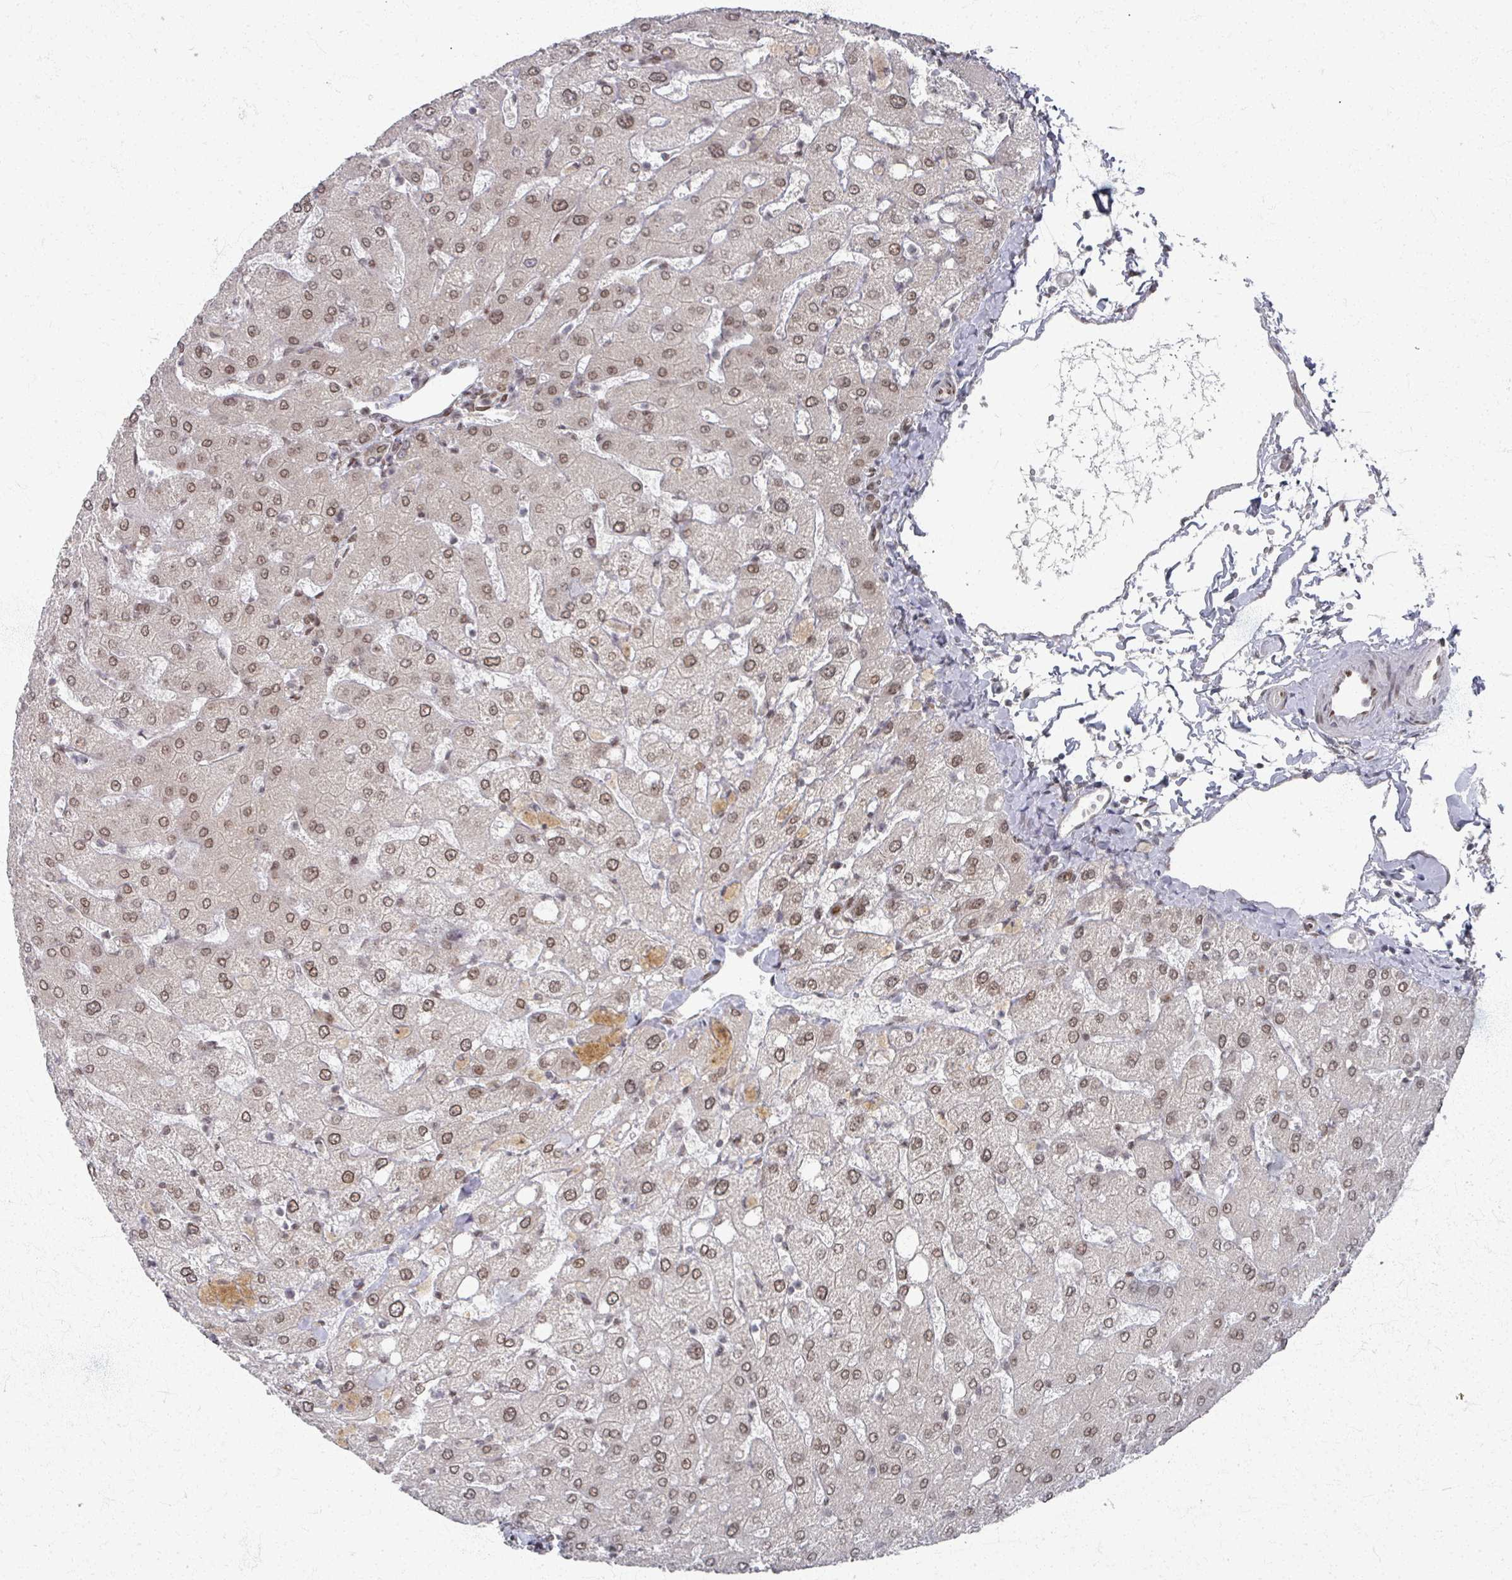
{"staining": {"intensity": "moderate", "quantity": ">75%", "location": "nuclear"}, "tissue": "liver", "cell_type": "Cholangiocytes", "image_type": "normal", "snomed": [{"axis": "morphology", "description": "Normal tissue, NOS"}, {"axis": "topography", "description": "Liver"}], "caption": "The histopathology image shows a brown stain indicating the presence of a protein in the nuclear of cholangiocytes in liver. Nuclei are stained in blue.", "gene": "PSKH1", "patient": {"sex": "female", "age": 54}}